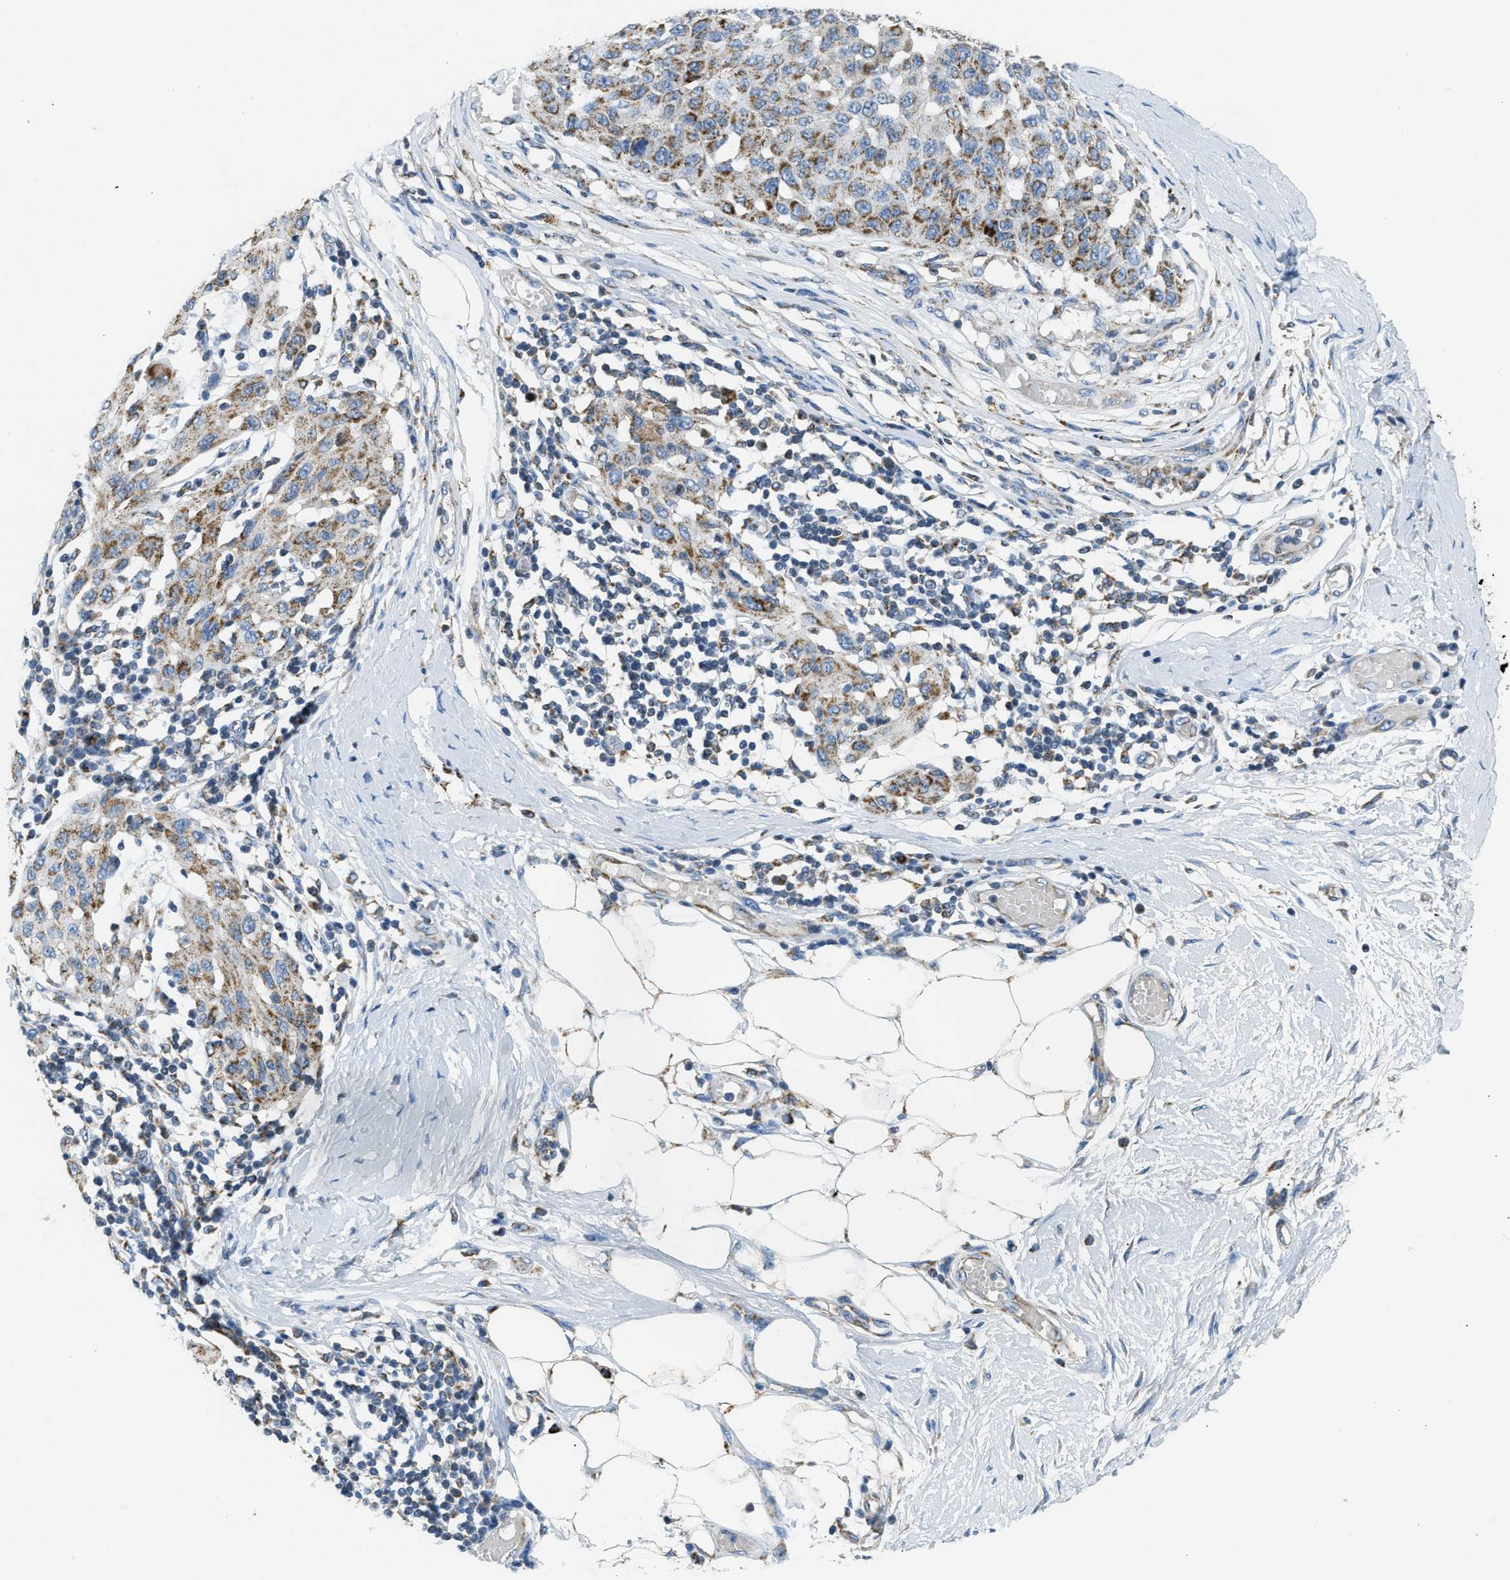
{"staining": {"intensity": "moderate", "quantity": ">75%", "location": "cytoplasmic/membranous"}, "tissue": "melanoma", "cell_type": "Tumor cells", "image_type": "cancer", "snomed": [{"axis": "morphology", "description": "Normal tissue, NOS"}, {"axis": "morphology", "description": "Malignant melanoma, NOS"}, {"axis": "topography", "description": "Skin"}], "caption": "The immunohistochemical stain labels moderate cytoplasmic/membranous expression in tumor cells of malignant melanoma tissue. (Stains: DAB (3,3'-diaminobenzidine) in brown, nuclei in blue, Microscopy: brightfield microscopy at high magnification).", "gene": "ACADVL", "patient": {"sex": "male", "age": 62}}